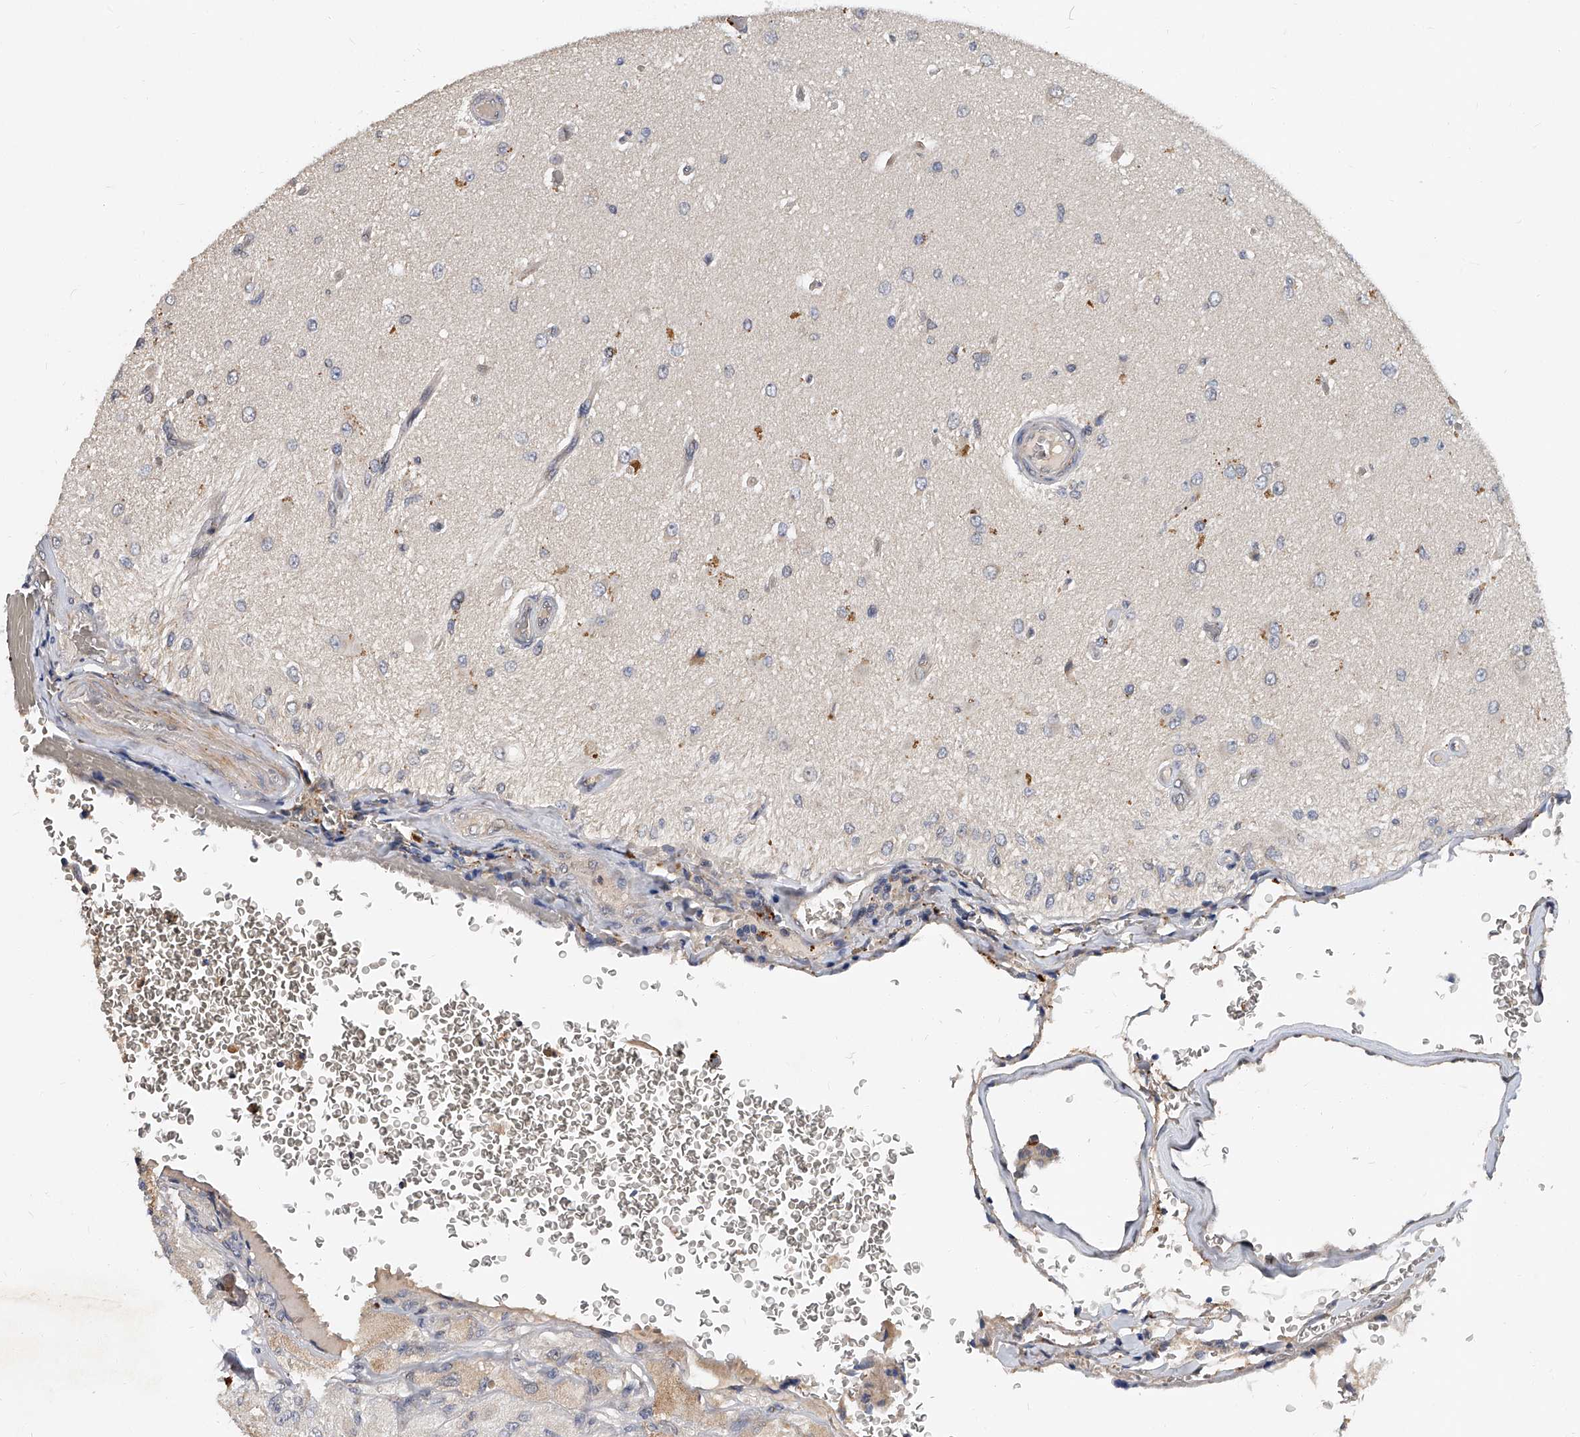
{"staining": {"intensity": "moderate", "quantity": "<25%", "location": "cytoplasmic/membranous"}, "tissue": "glioma", "cell_type": "Tumor cells", "image_type": "cancer", "snomed": [{"axis": "morphology", "description": "Normal tissue, NOS"}, {"axis": "morphology", "description": "Glioma, malignant, High grade"}, {"axis": "topography", "description": "Cerebral cortex"}], "caption": "This micrograph demonstrates immunohistochemistry (IHC) staining of human malignant high-grade glioma, with low moderate cytoplasmic/membranous expression in approximately <25% of tumor cells.", "gene": "JAG2", "patient": {"sex": "male", "age": 77}}